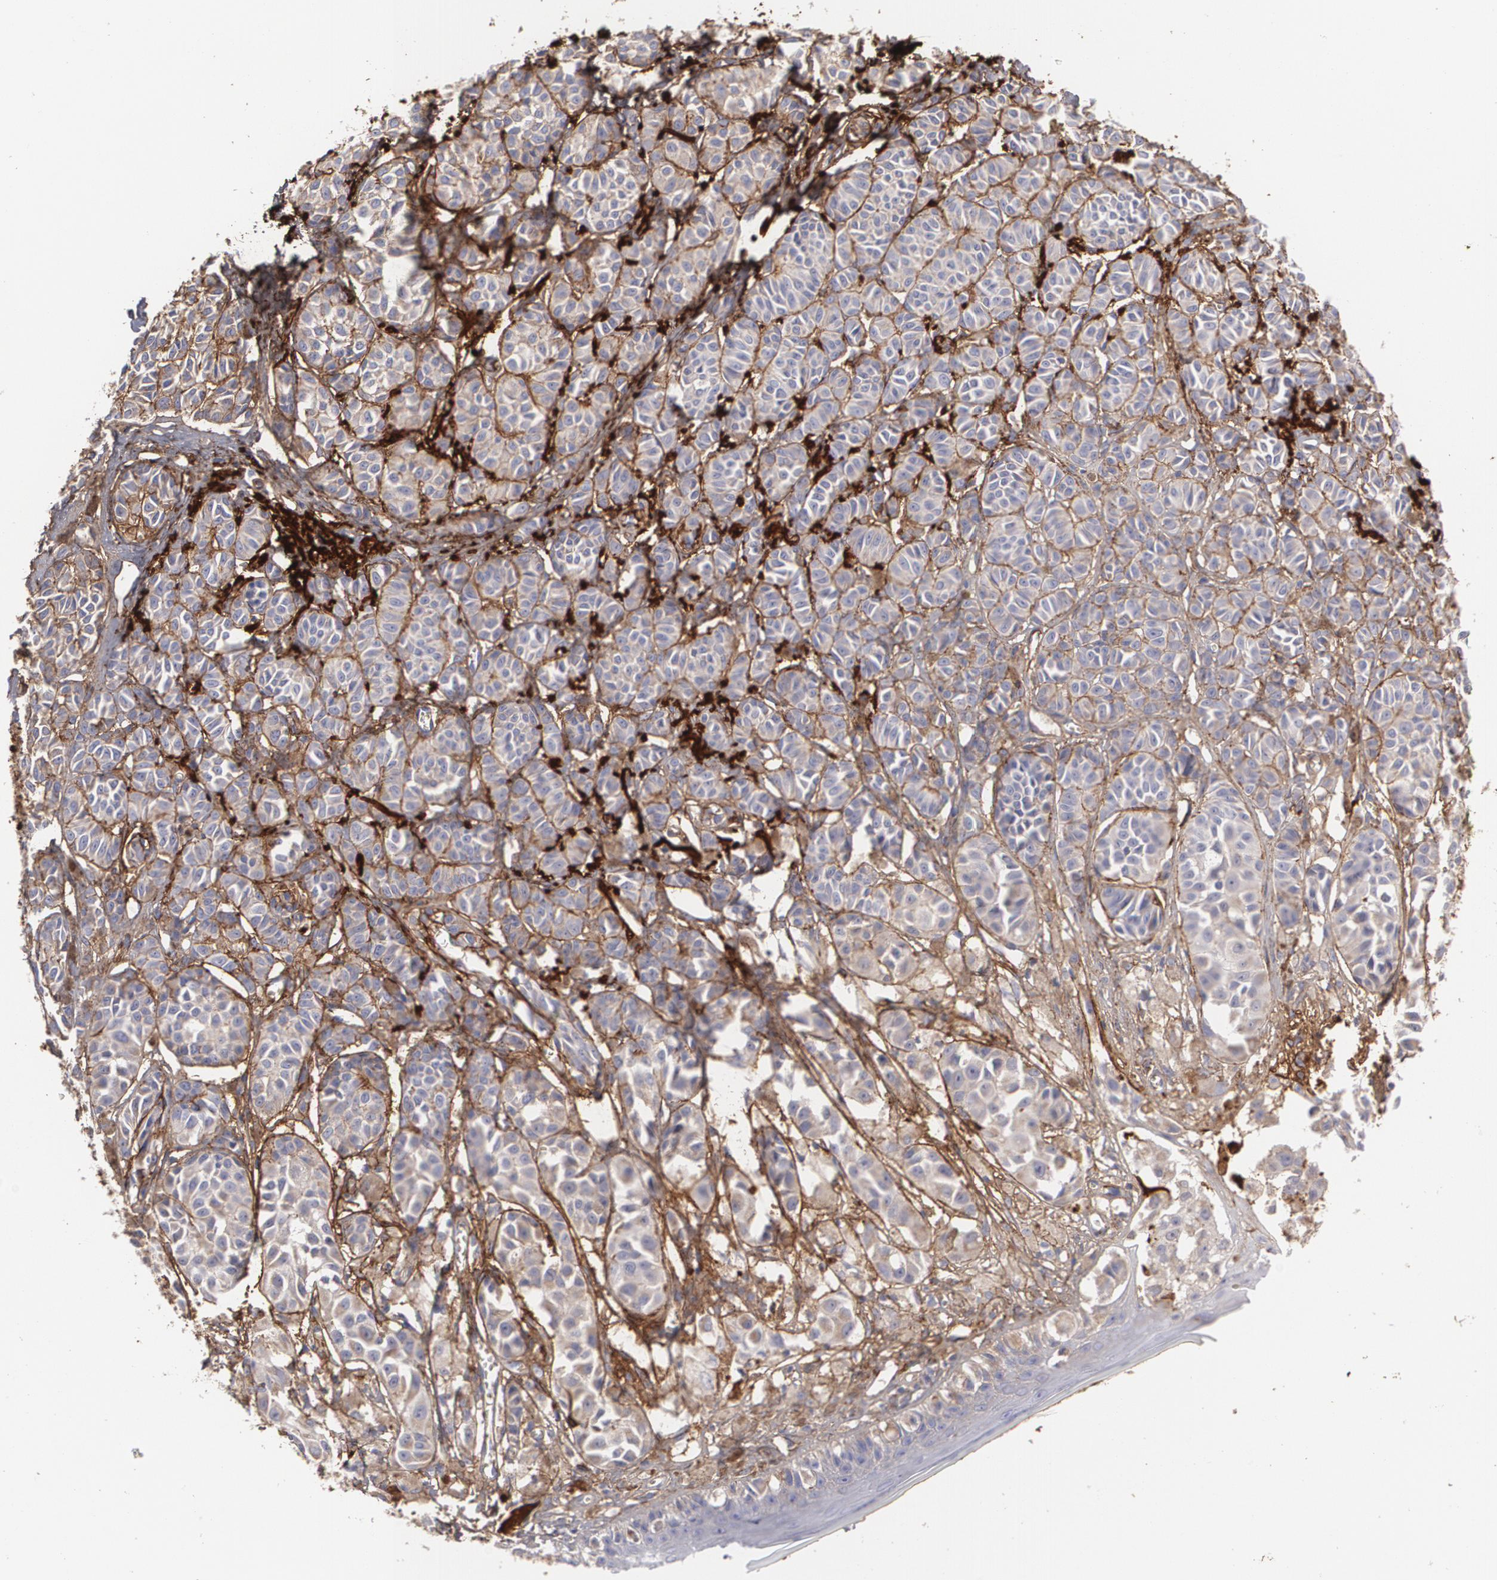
{"staining": {"intensity": "weak", "quantity": ">75%", "location": "cytoplasmic/membranous"}, "tissue": "melanoma", "cell_type": "Tumor cells", "image_type": "cancer", "snomed": [{"axis": "morphology", "description": "Malignant melanoma, NOS"}, {"axis": "topography", "description": "Skin"}], "caption": "Protein analysis of melanoma tissue displays weak cytoplasmic/membranous expression in approximately >75% of tumor cells. The staining was performed using DAB (3,3'-diaminobenzidine) to visualize the protein expression in brown, while the nuclei were stained in blue with hematoxylin (Magnification: 20x).", "gene": "FBLN1", "patient": {"sex": "male", "age": 76}}